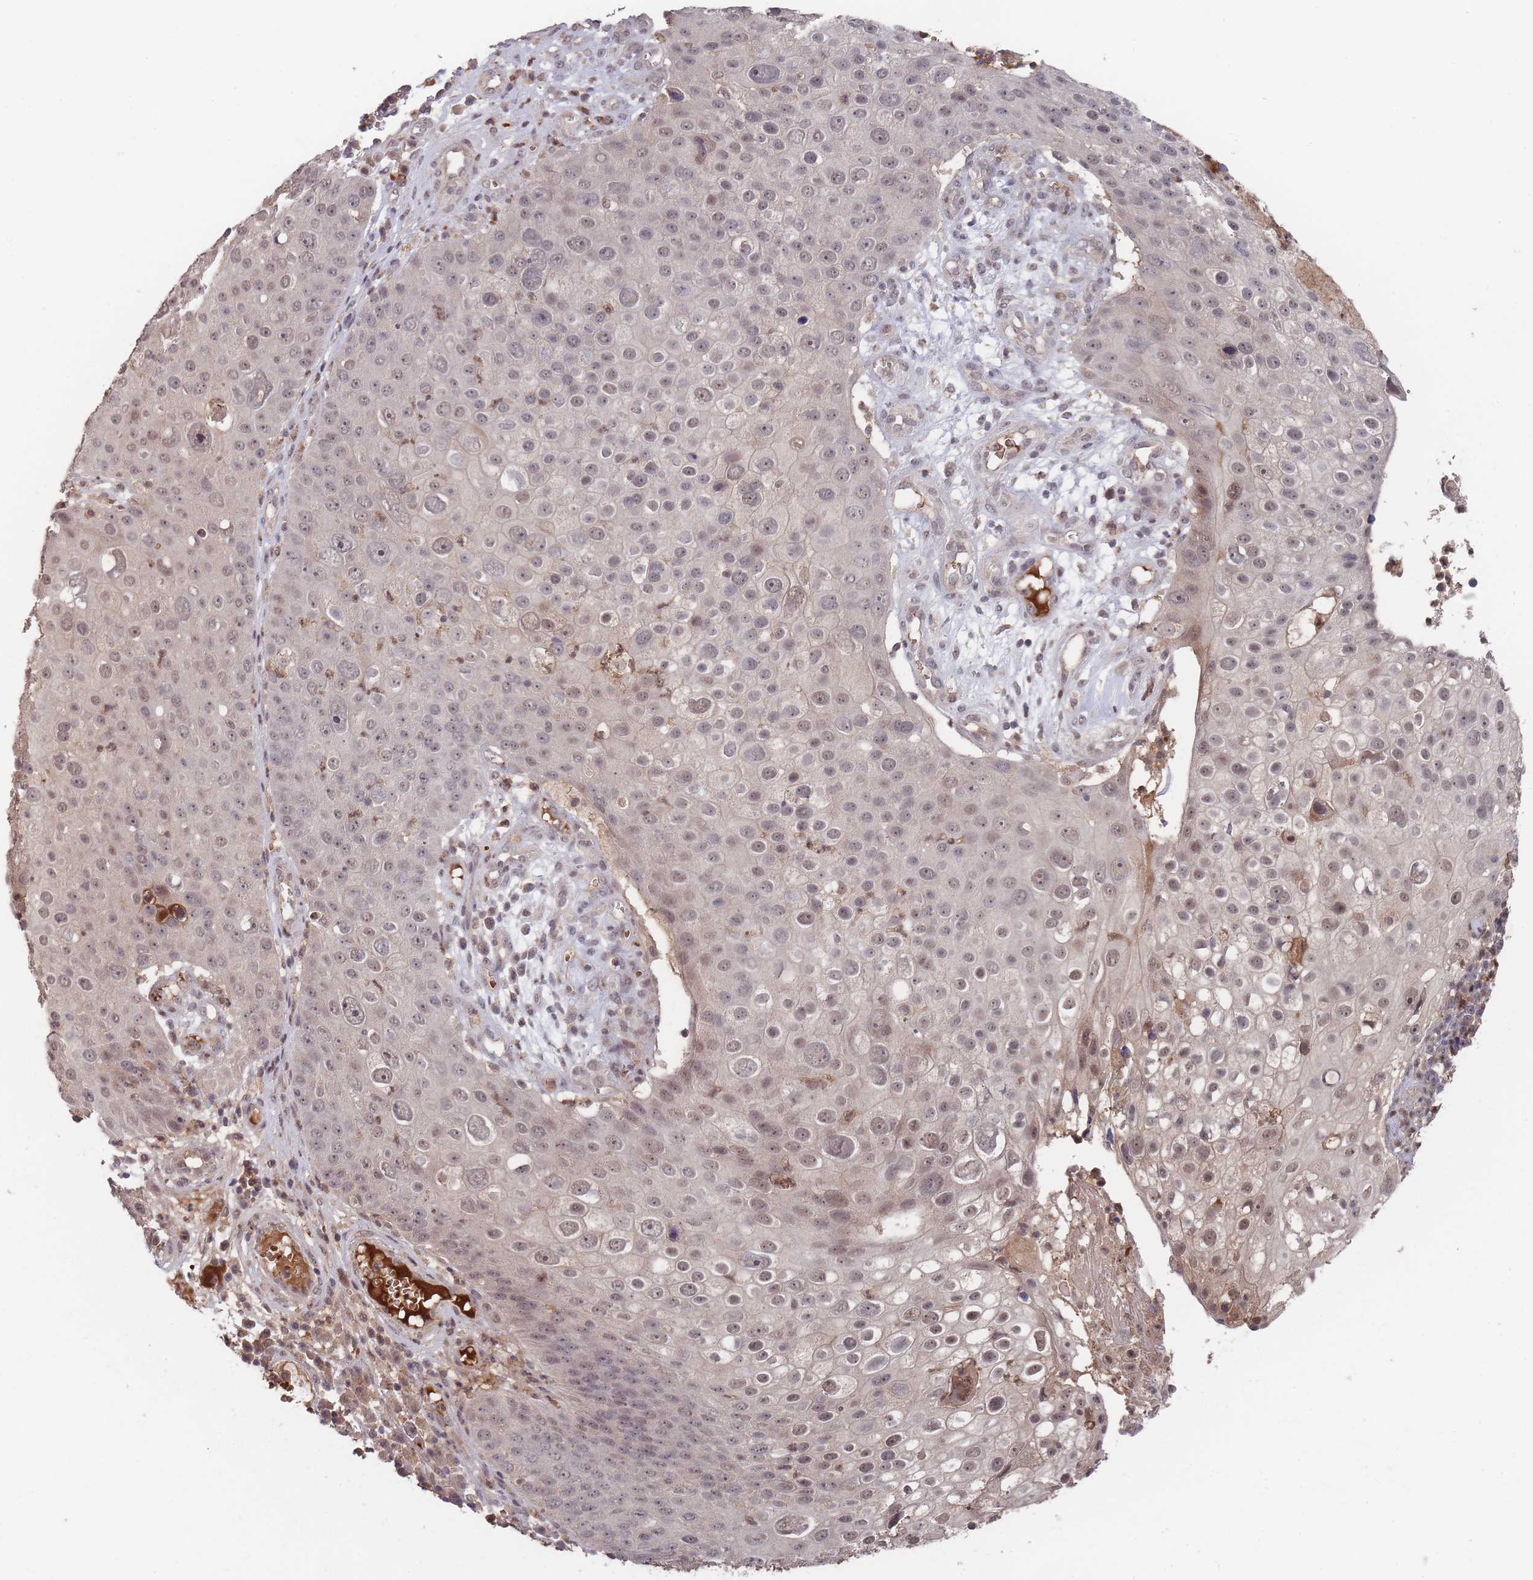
{"staining": {"intensity": "weak", "quantity": "25%-75%", "location": "nuclear"}, "tissue": "skin cancer", "cell_type": "Tumor cells", "image_type": "cancer", "snomed": [{"axis": "morphology", "description": "Squamous cell carcinoma, NOS"}, {"axis": "topography", "description": "Skin"}], "caption": "Approximately 25%-75% of tumor cells in human skin cancer demonstrate weak nuclear protein positivity as visualized by brown immunohistochemical staining.", "gene": "SF3B1", "patient": {"sex": "male", "age": 71}}